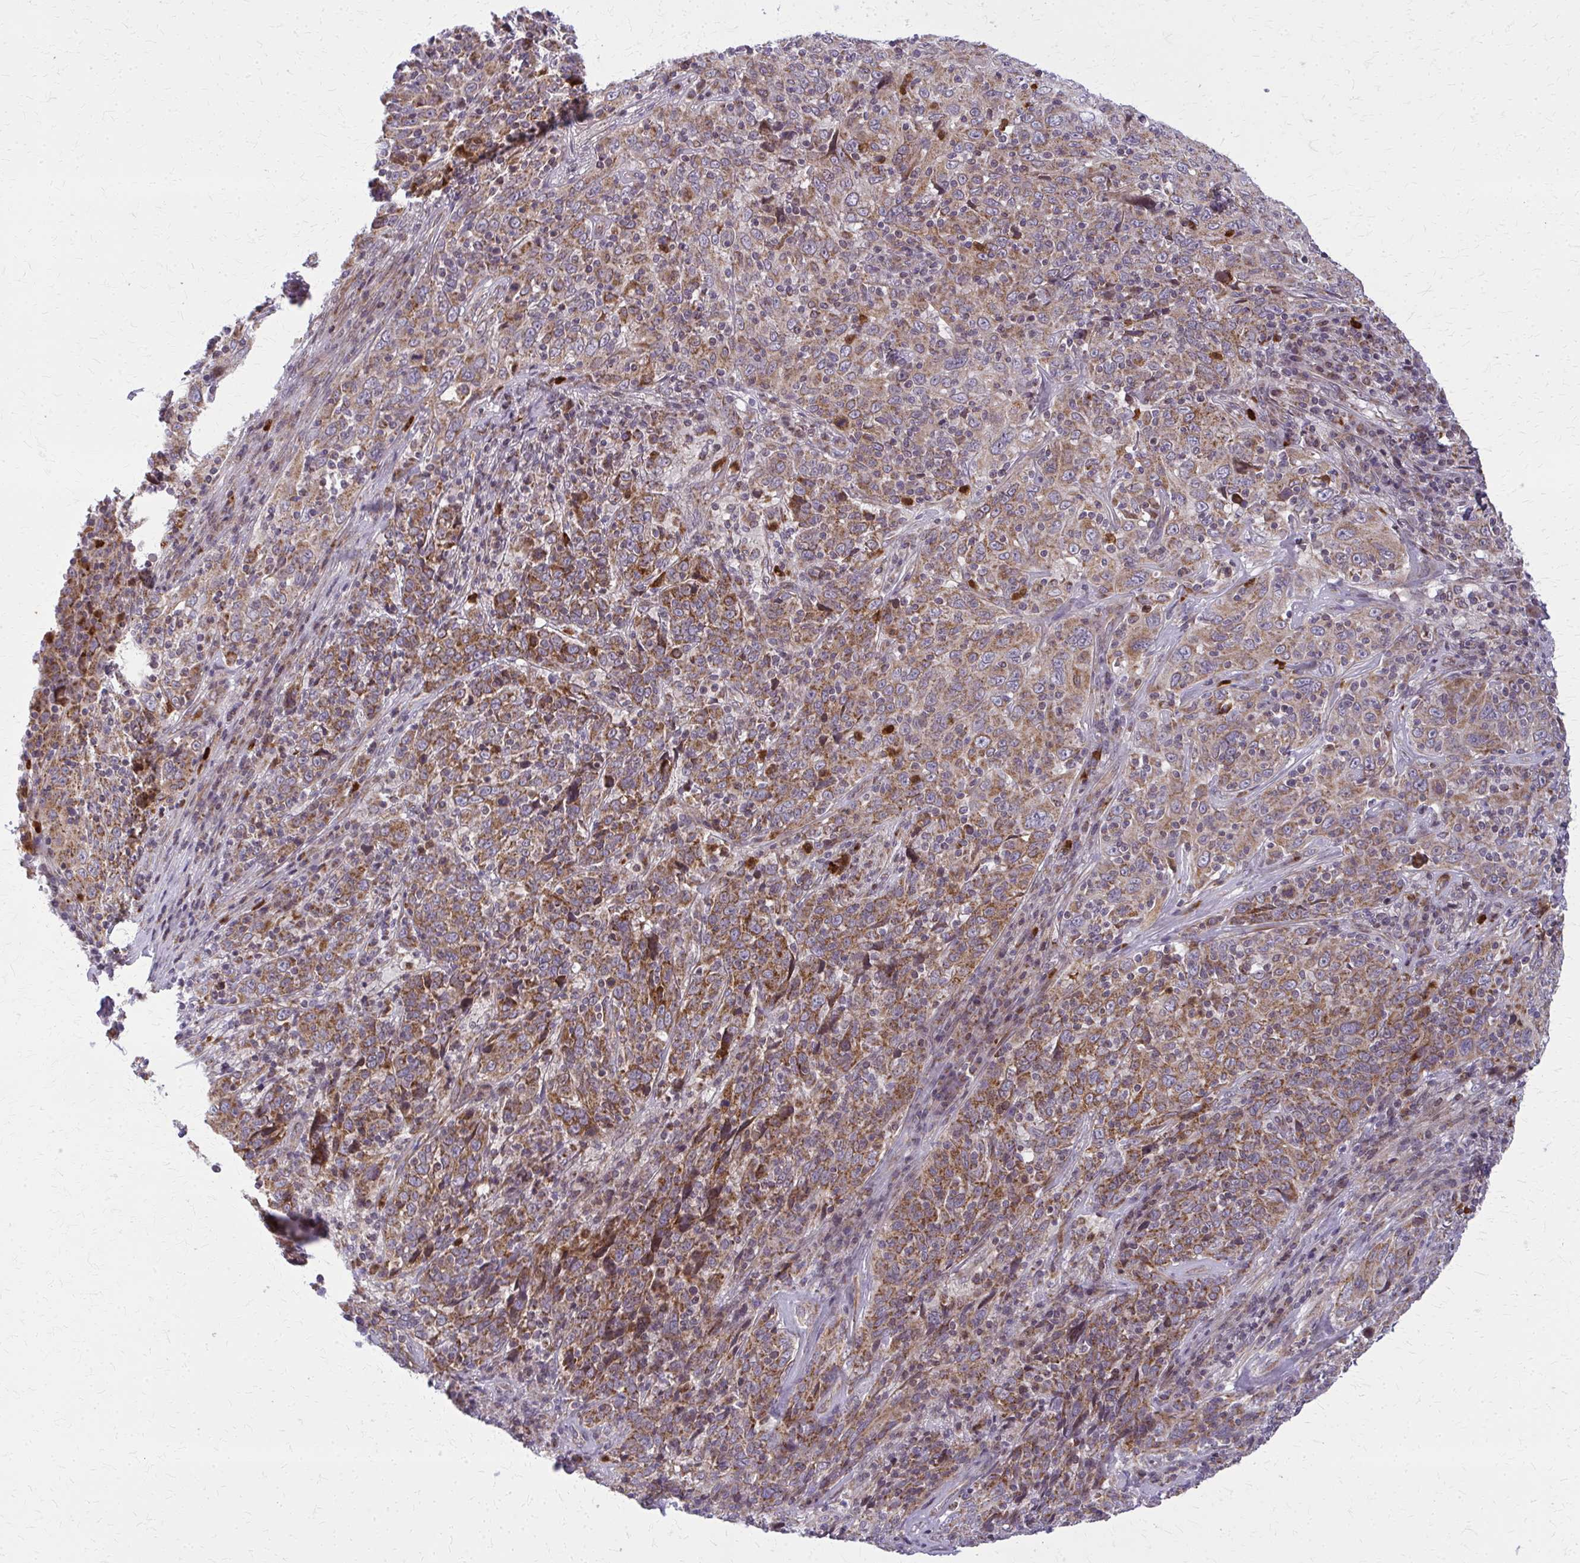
{"staining": {"intensity": "moderate", "quantity": ">75%", "location": "cytoplasmic/membranous"}, "tissue": "cervical cancer", "cell_type": "Tumor cells", "image_type": "cancer", "snomed": [{"axis": "morphology", "description": "Squamous cell carcinoma, NOS"}, {"axis": "topography", "description": "Cervix"}], "caption": "A histopathology image of squamous cell carcinoma (cervical) stained for a protein displays moderate cytoplasmic/membranous brown staining in tumor cells.", "gene": "MCCC1", "patient": {"sex": "female", "age": 46}}